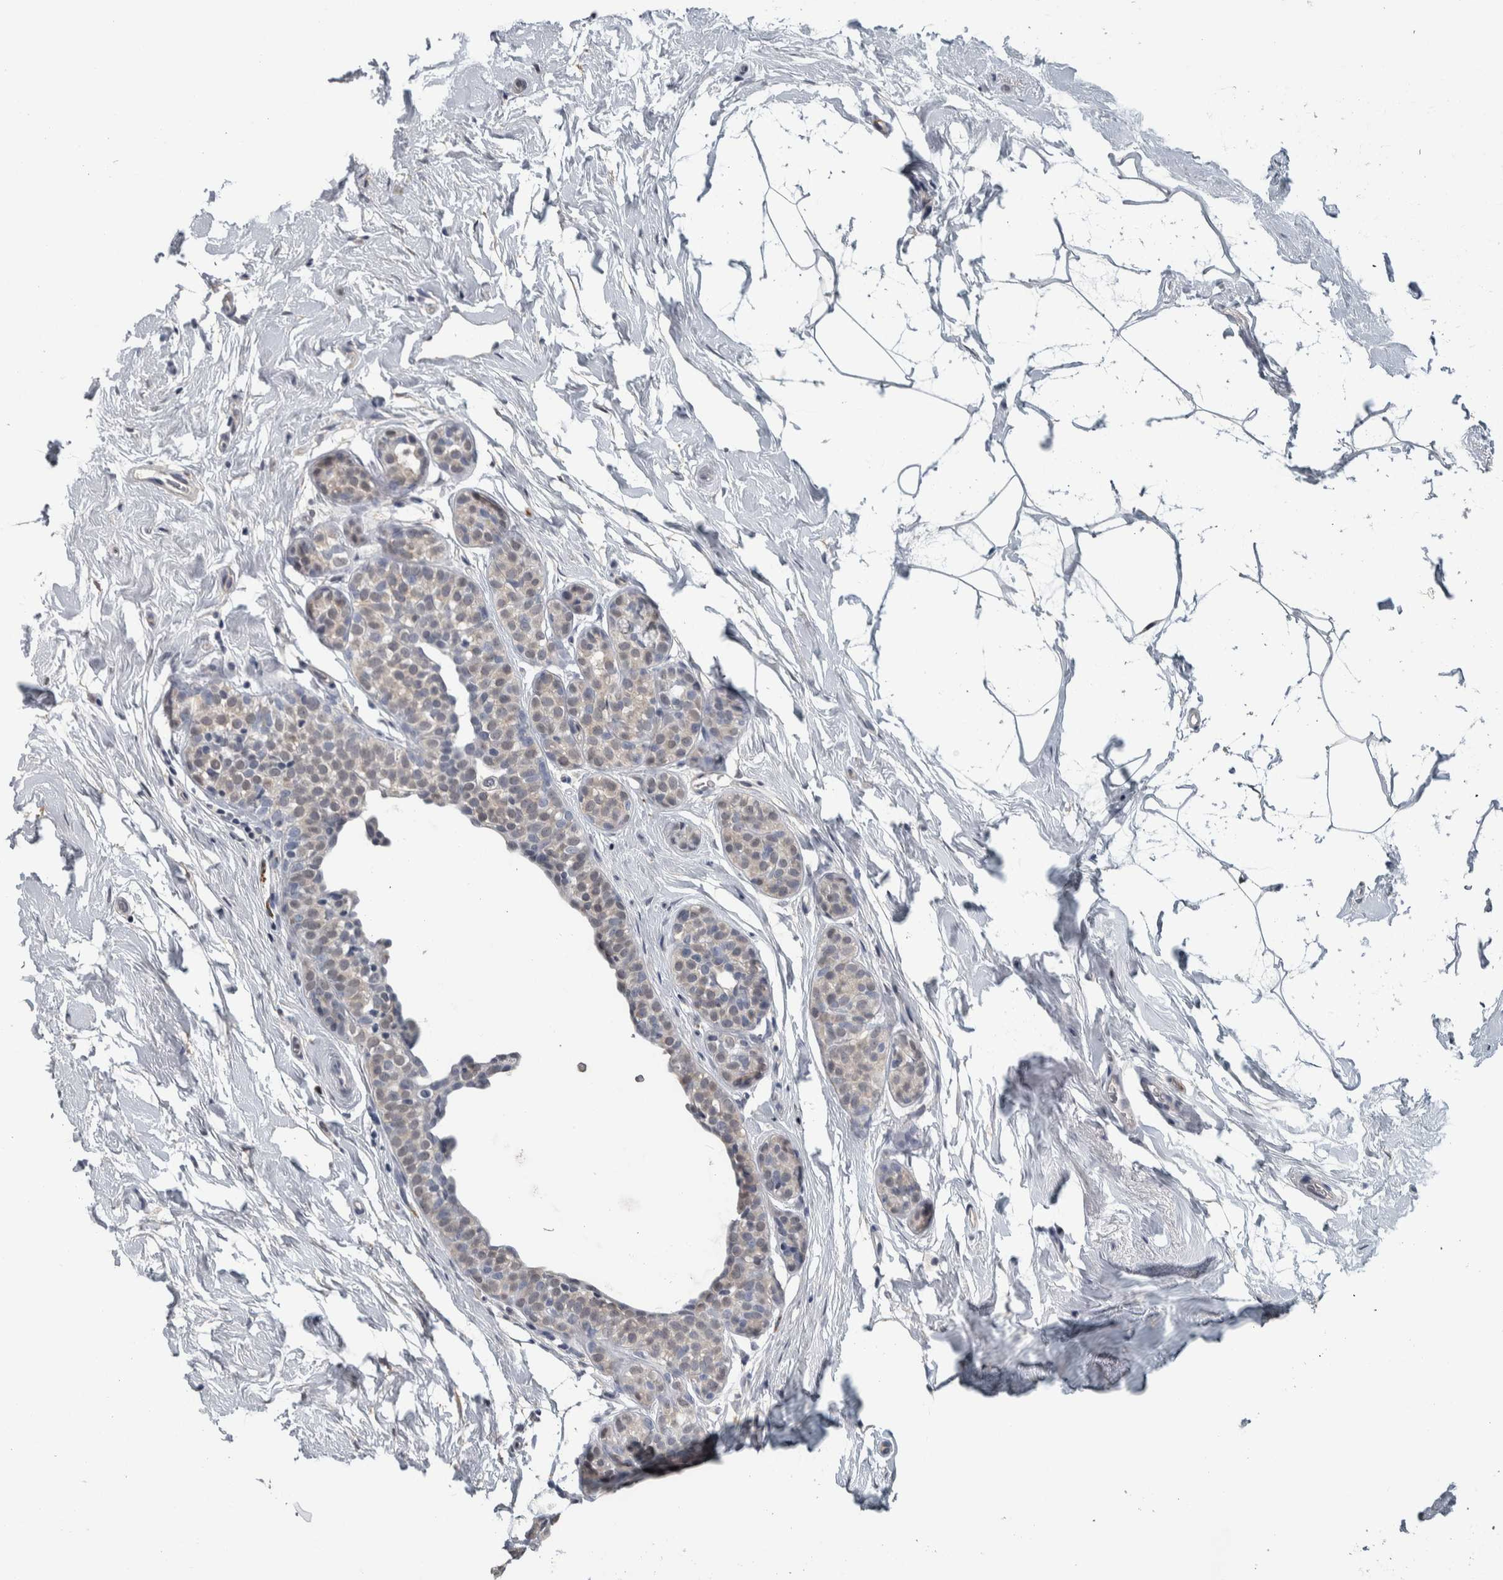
{"staining": {"intensity": "weak", "quantity": "<25%", "location": "cytoplasmic/membranous,nuclear"}, "tissue": "breast cancer", "cell_type": "Tumor cells", "image_type": "cancer", "snomed": [{"axis": "morphology", "description": "Duct carcinoma"}, {"axis": "topography", "description": "Breast"}], "caption": "Invasive ductal carcinoma (breast) was stained to show a protein in brown. There is no significant staining in tumor cells.", "gene": "CAVIN4", "patient": {"sex": "female", "age": 55}}